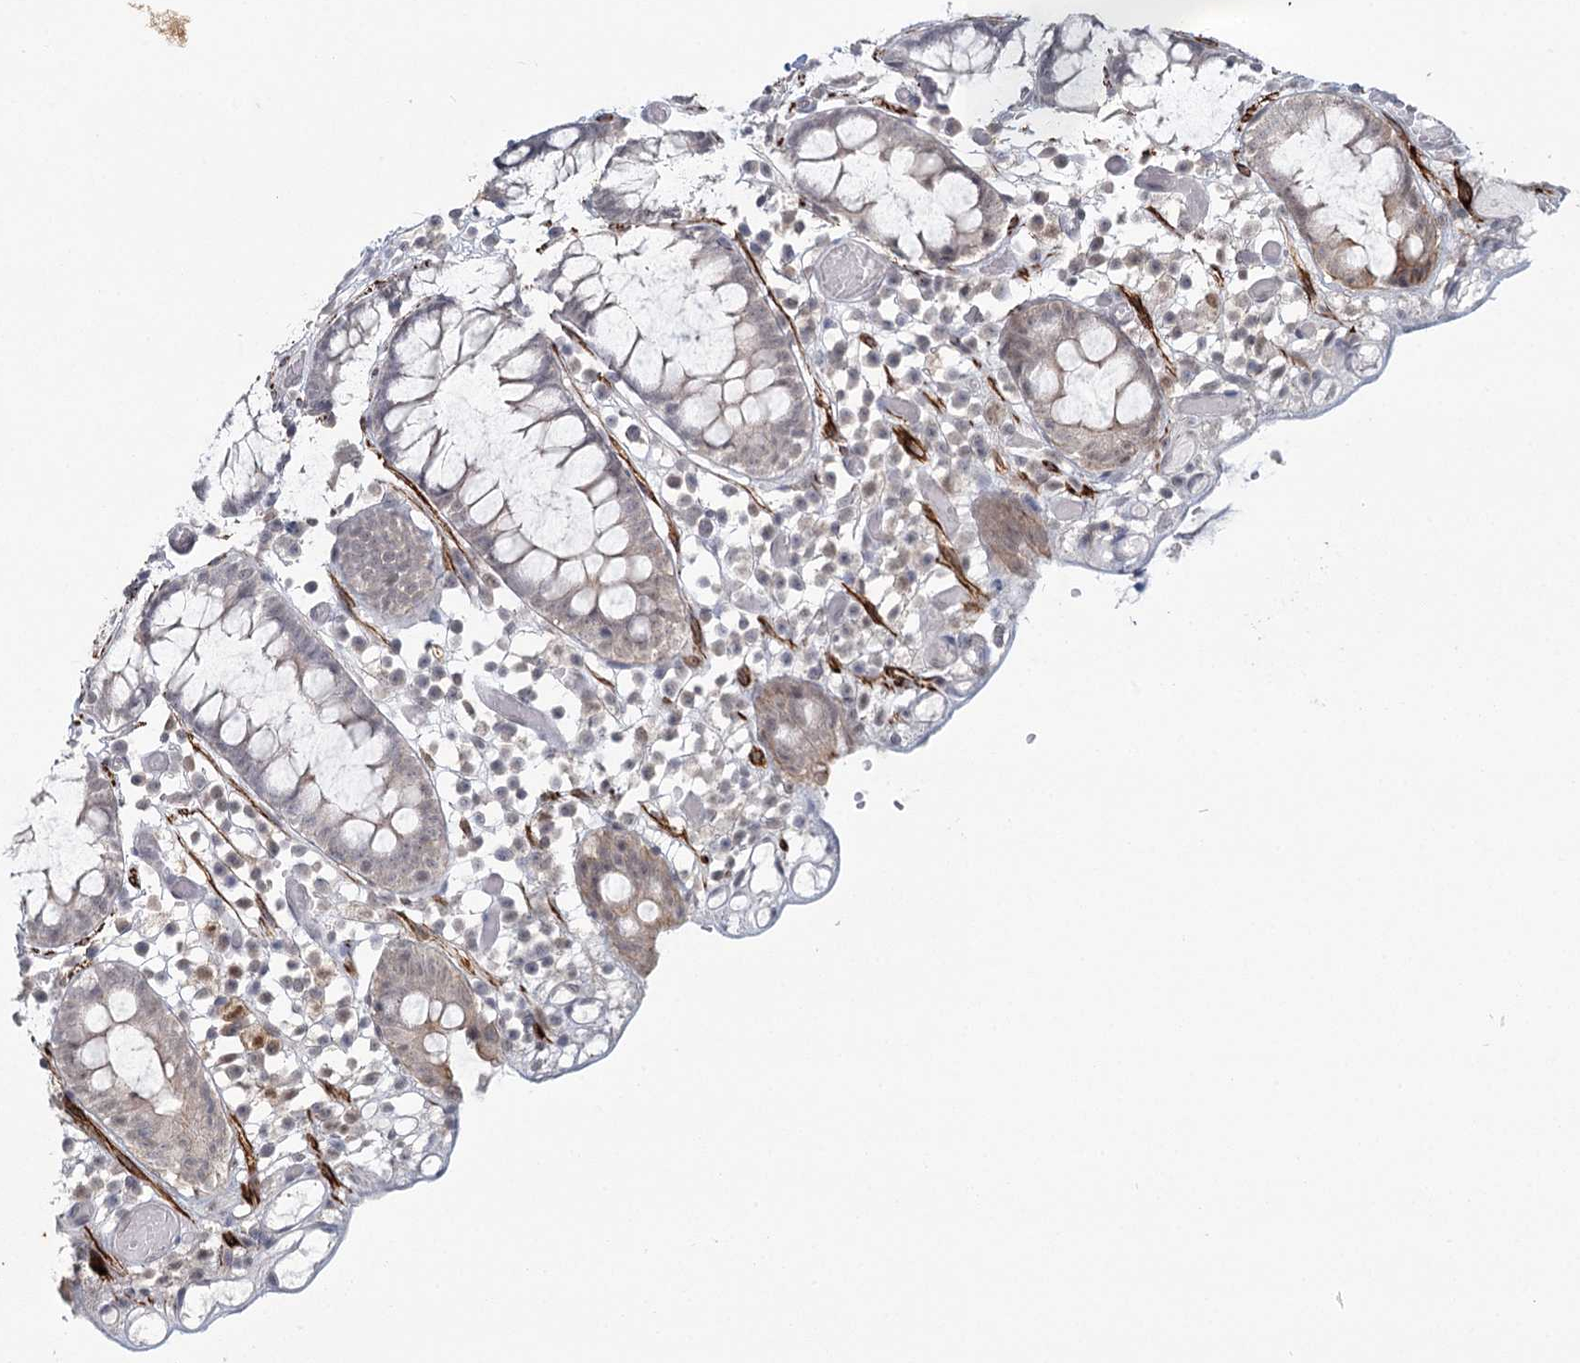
{"staining": {"intensity": "negative", "quantity": "none", "location": "none"}, "tissue": "colon", "cell_type": "Endothelial cells", "image_type": "normal", "snomed": [{"axis": "morphology", "description": "Normal tissue, NOS"}, {"axis": "topography", "description": "Colon"}], "caption": "A high-resolution photomicrograph shows IHC staining of unremarkable colon, which reveals no significant staining in endothelial cells.", "gene": "TMEM70", "patient": {"sex": "male", "age": 14}}